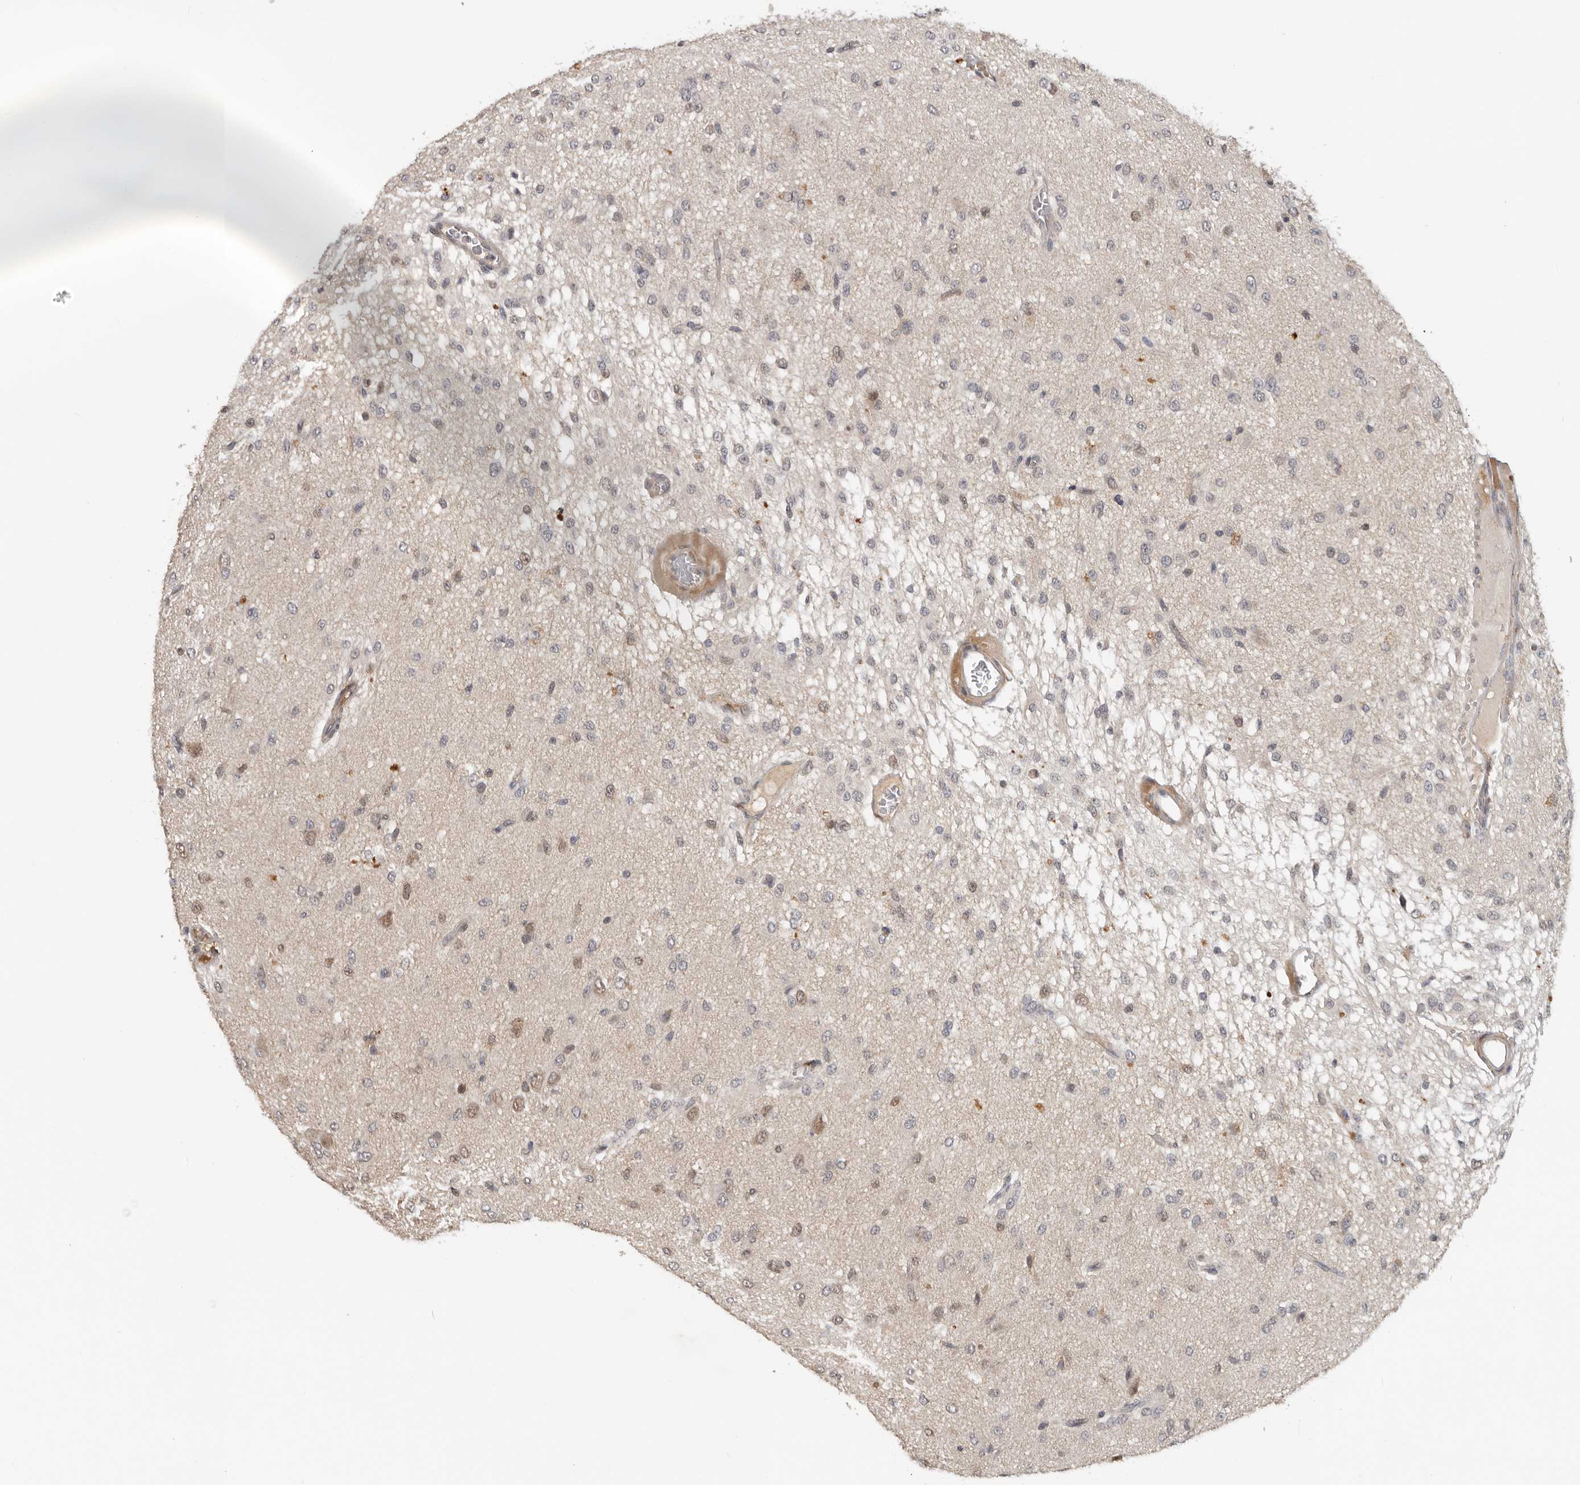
{"staining": {"intensity": "moderate", "quantity": "<25%", "location": "nuclear"}, "tissue": "glioma", "cell_type": "Tumor cells", "image_type": "cancer", "snomed": [{"axis": "morphology", "description": "Glioma, malignant, High grade"}, {"axis": "topography", "description": "Brain"}], "caption": "This is an image of immunohistochemistry staining of glioma, which shows moderate expression in the nuclear of tumor cells.", "gene": "HENMT1", "patient": {"sex": "female", "age": 59}}